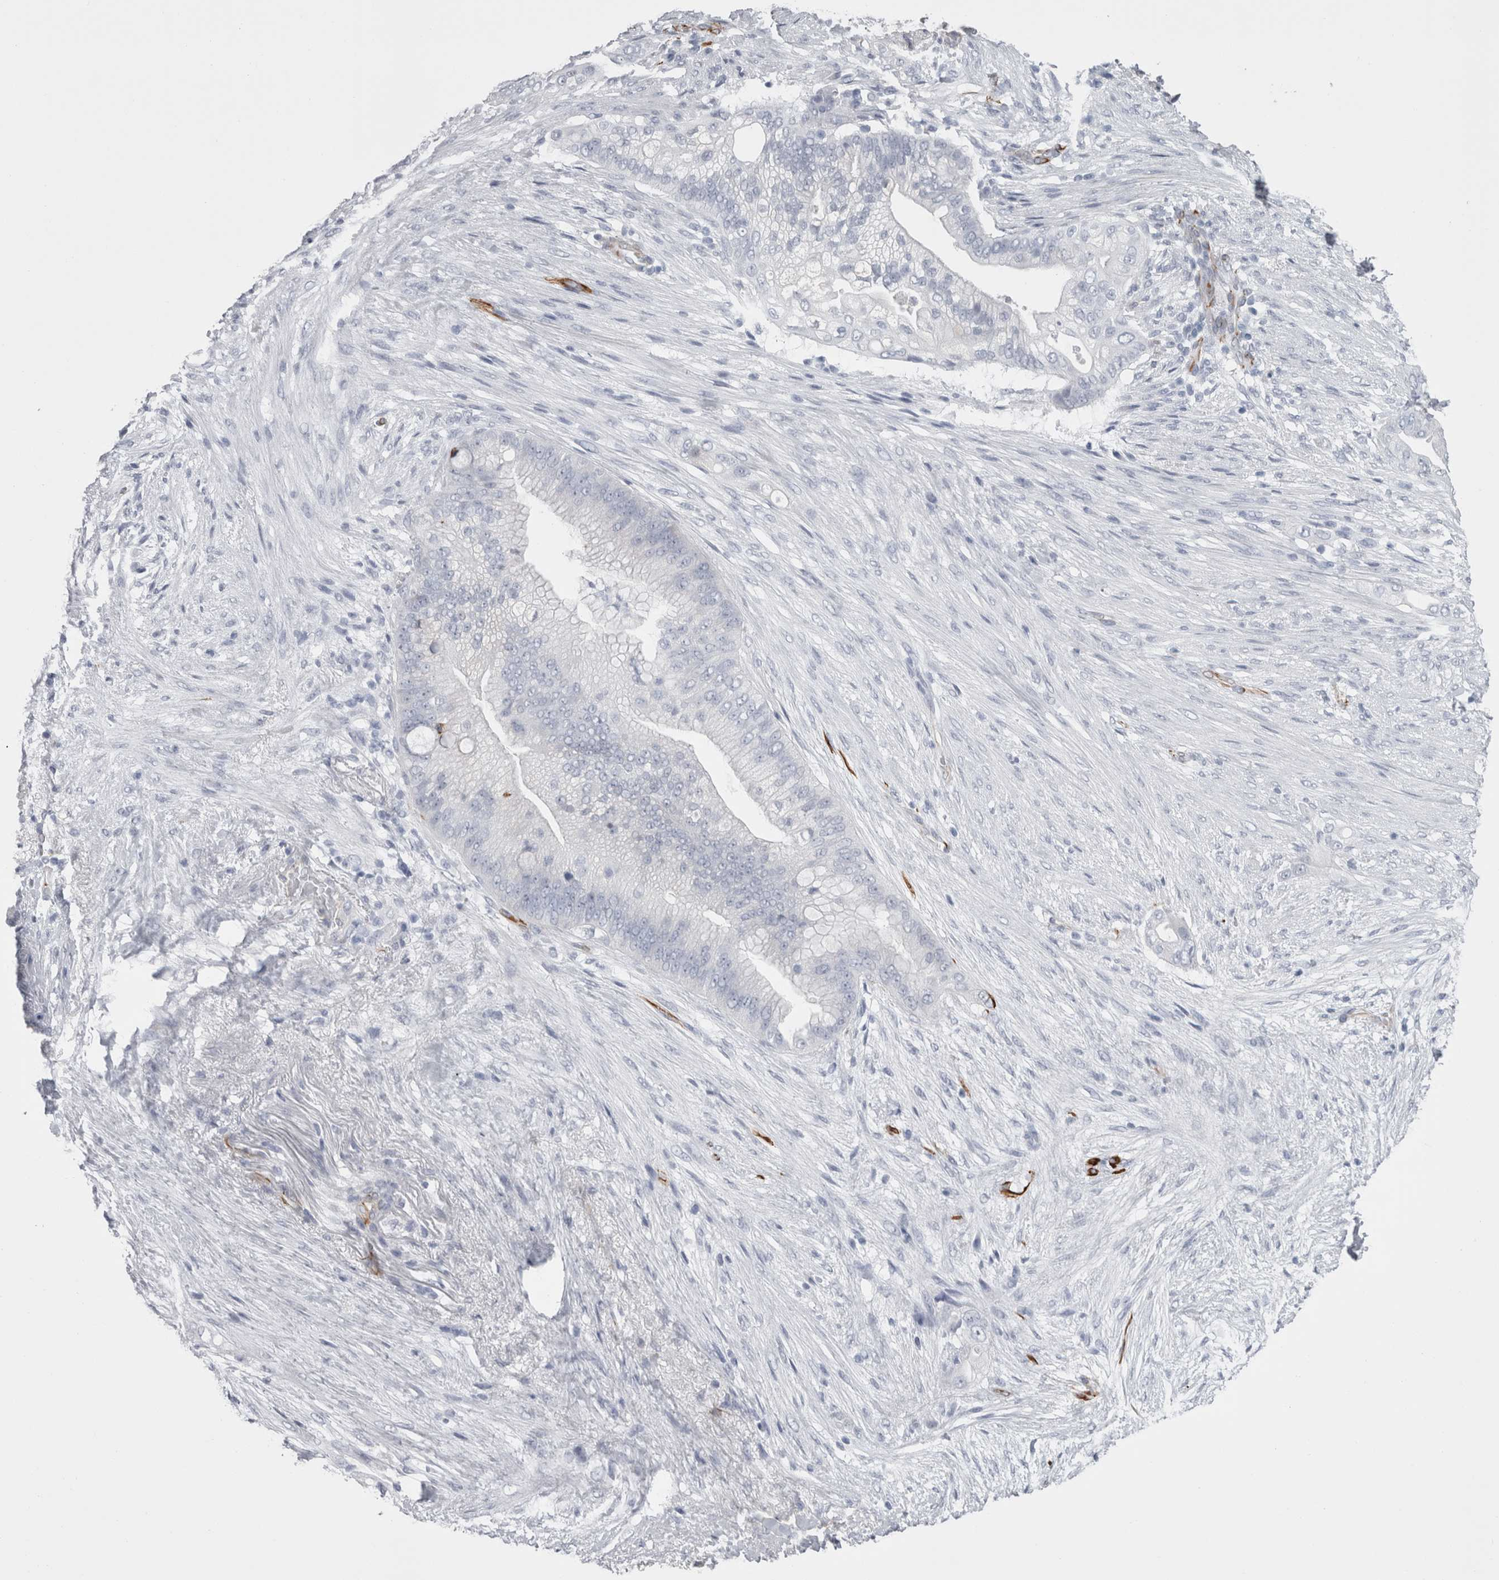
{"staining": {"intensity": "negative", "quantity": "none", "location": "none"}, "tissue": "pancreatic cancer", "cell_type": "Tumor cells", "image_type": "cancer", "snomed": [{"axis": "morphology", "description": "Adenocarcinoma, NOS"}, {"axis": "topography", "description": "Pancreas"}], "caption": "A histopathology image of human pancreatic cancer (adenocarcinoma) is negative for staining in tumor cells.", "gene": "VWDE", "patient": {"sex": "male", "age": 53}}